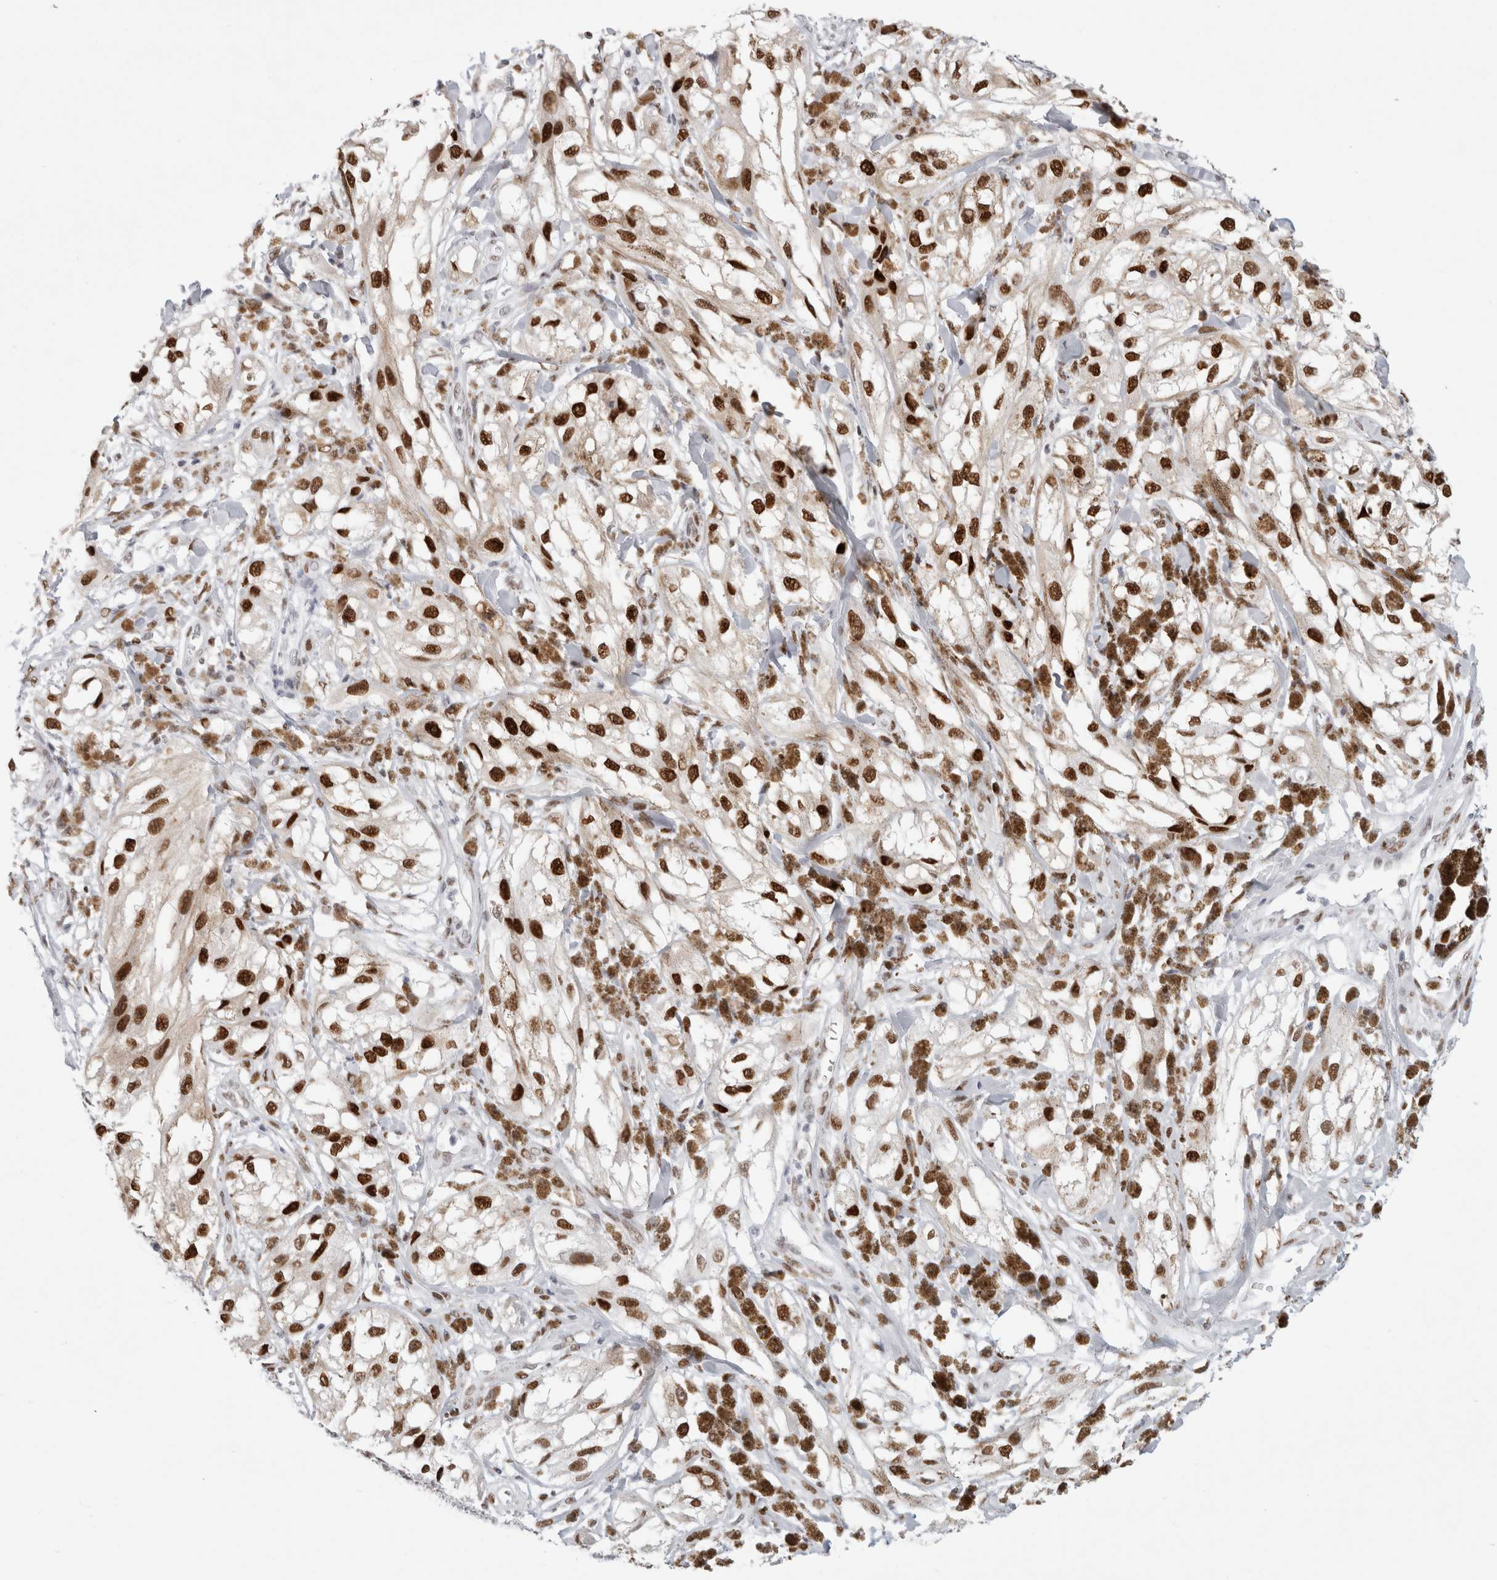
{"staining": {"intensity": "strong", "quantity": ">75%", "location": "nuclear"}, "tissue": "melanoma", "cell_type": "Tumor cells", "image_type": "cancer", "snomed": [{"axis": "morphology", "description": "Malignant melanoma, NOS"}, {"axis": "topography", "description": "Skin"}], "caption": "Melanoma was stained to show a protein in brown. There is high levels of strong nuclear staining in approximately >75% of tumor cells.", "gene": "SMARCC1", "patient": {"sex": "male", "age": 88}}